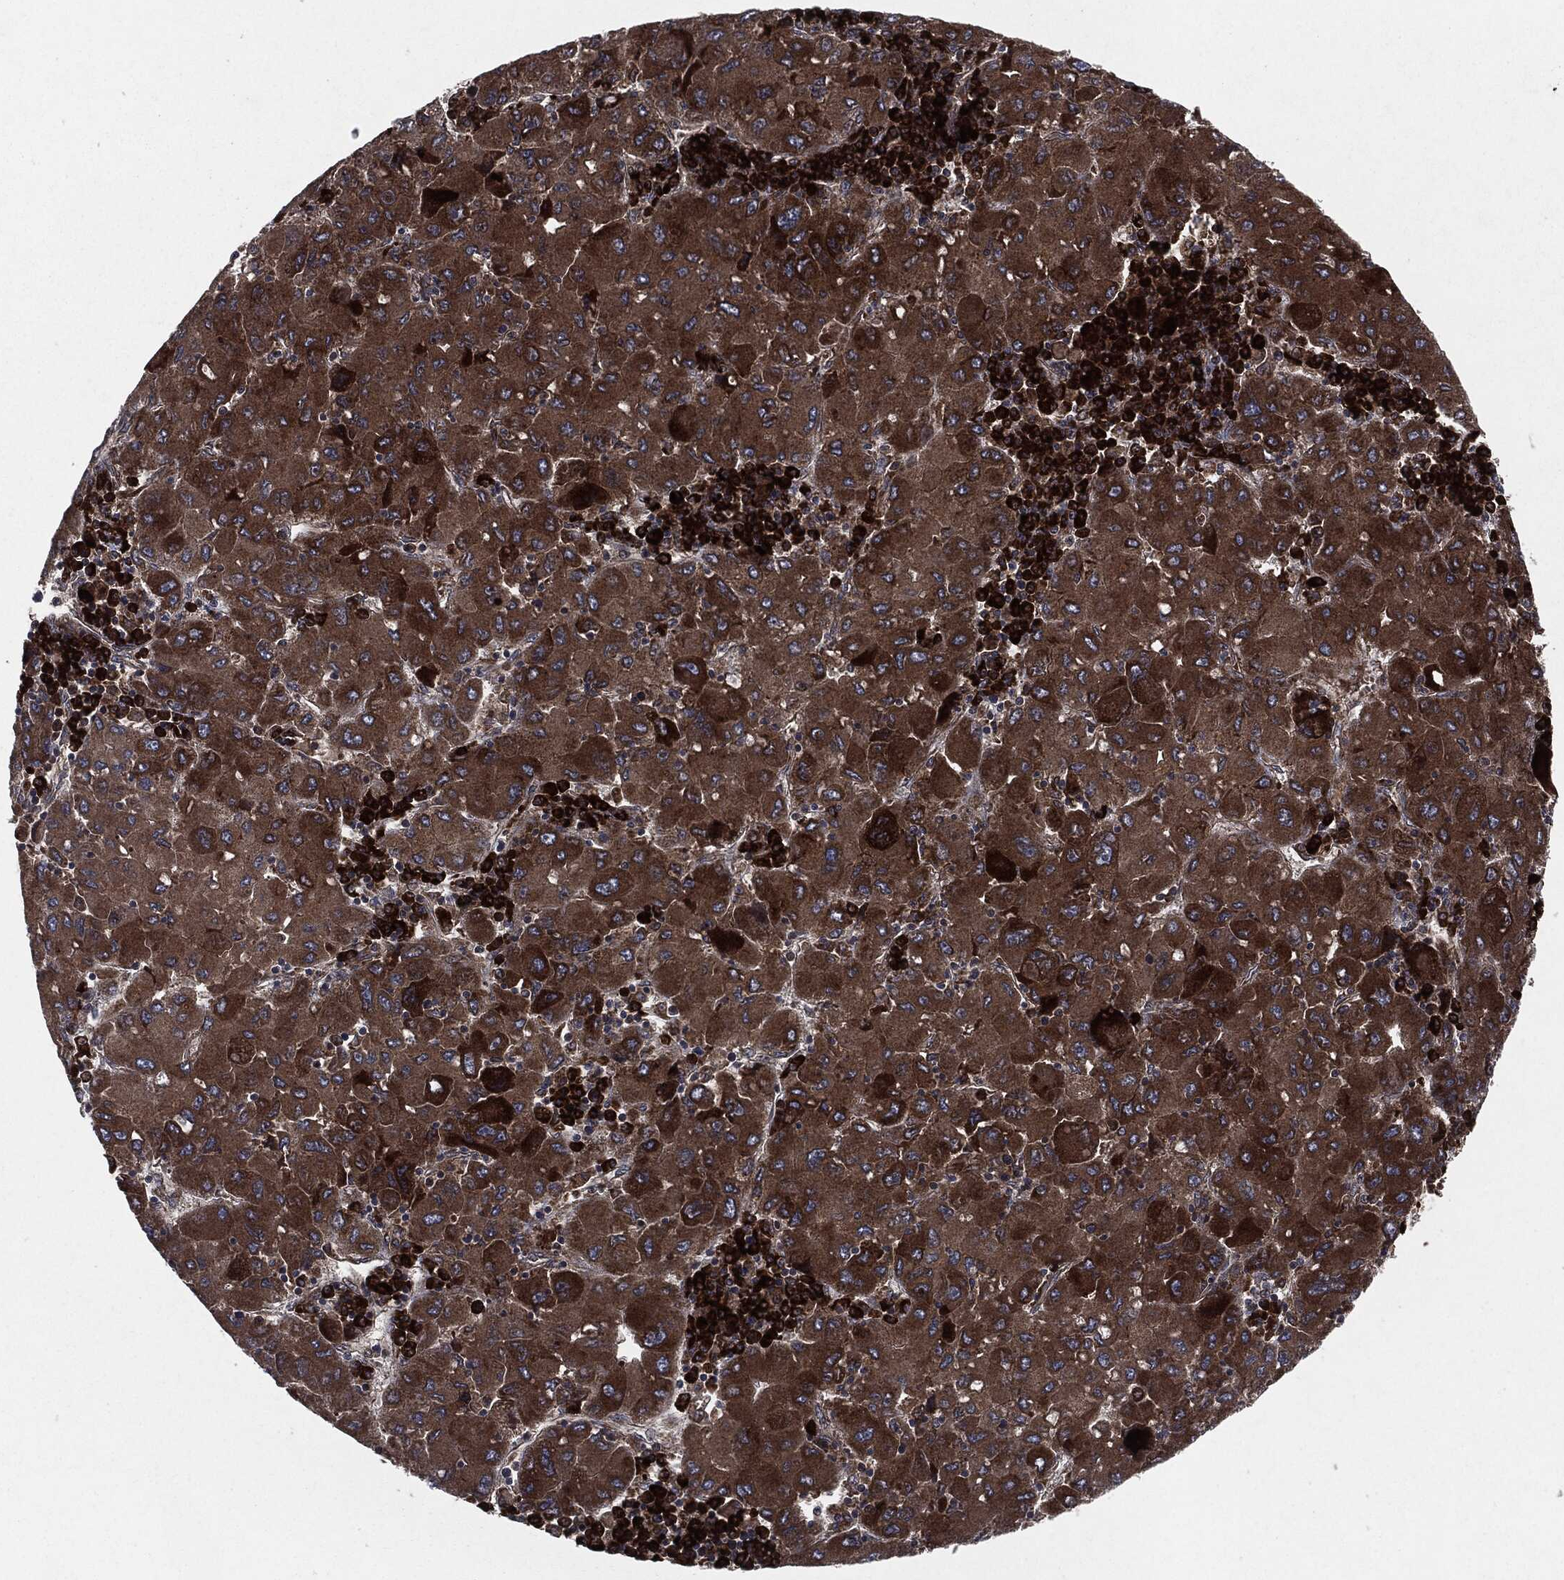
{"staining": {"intensity": "strong", "quantity": ">75%", "location": "cytoplasmic/membranous"}, "tissue": "liver cancer", "cell_type": "Tumor cells", "image_type": "cancer", "snomed": [{"axis": "morphology", "description": "Carcinoma, Hepatocellular, NOS"}, {"axis": "topography", "description": "Liver"}], "caption": "Brown immunohistochemical staining in human hepatocellular carcinoma (liver) shows strong cytoplasmic/membranous positivity in about >75% of tumor cells.", "gene": "RAF1", "patient": {"sex": "male", "age": 75}}